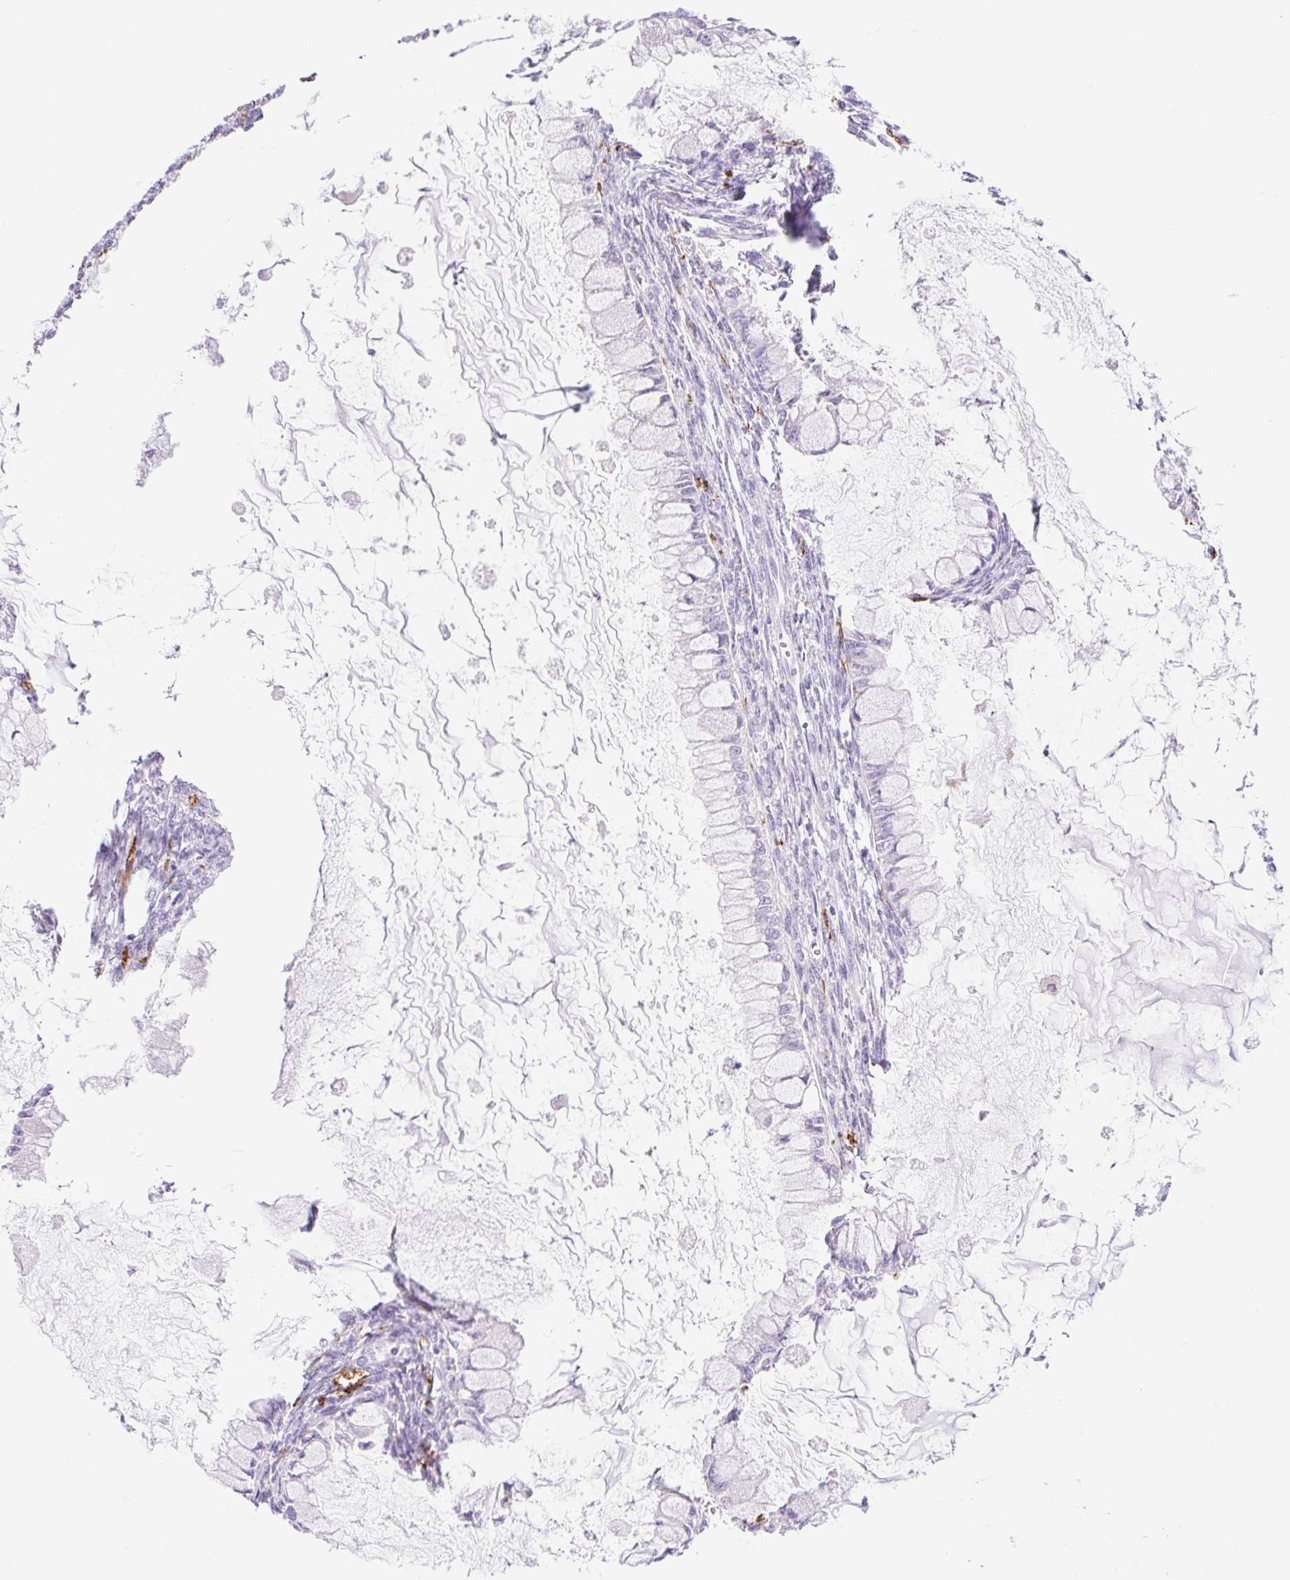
{"staining": {"intensity": "negative", "quantity": "none", "location": "none"}, "tissue": "ovarian cancer", "cell_type": "Tumor cells", "image_type": "cancer", "snomed": [{"axis": "morphology", "description": "Cystadenocarcinoma, mucinous, NOS"}, {"axis": "topography", "description": "Ovary"}], "caption": "Tumor cells are negative for brown protein staining in ovarian cancer (mucinous cystadenocarcinoma).", "gene": "SIGLEC1", "patient": {"sex": "female", "age": 34}}